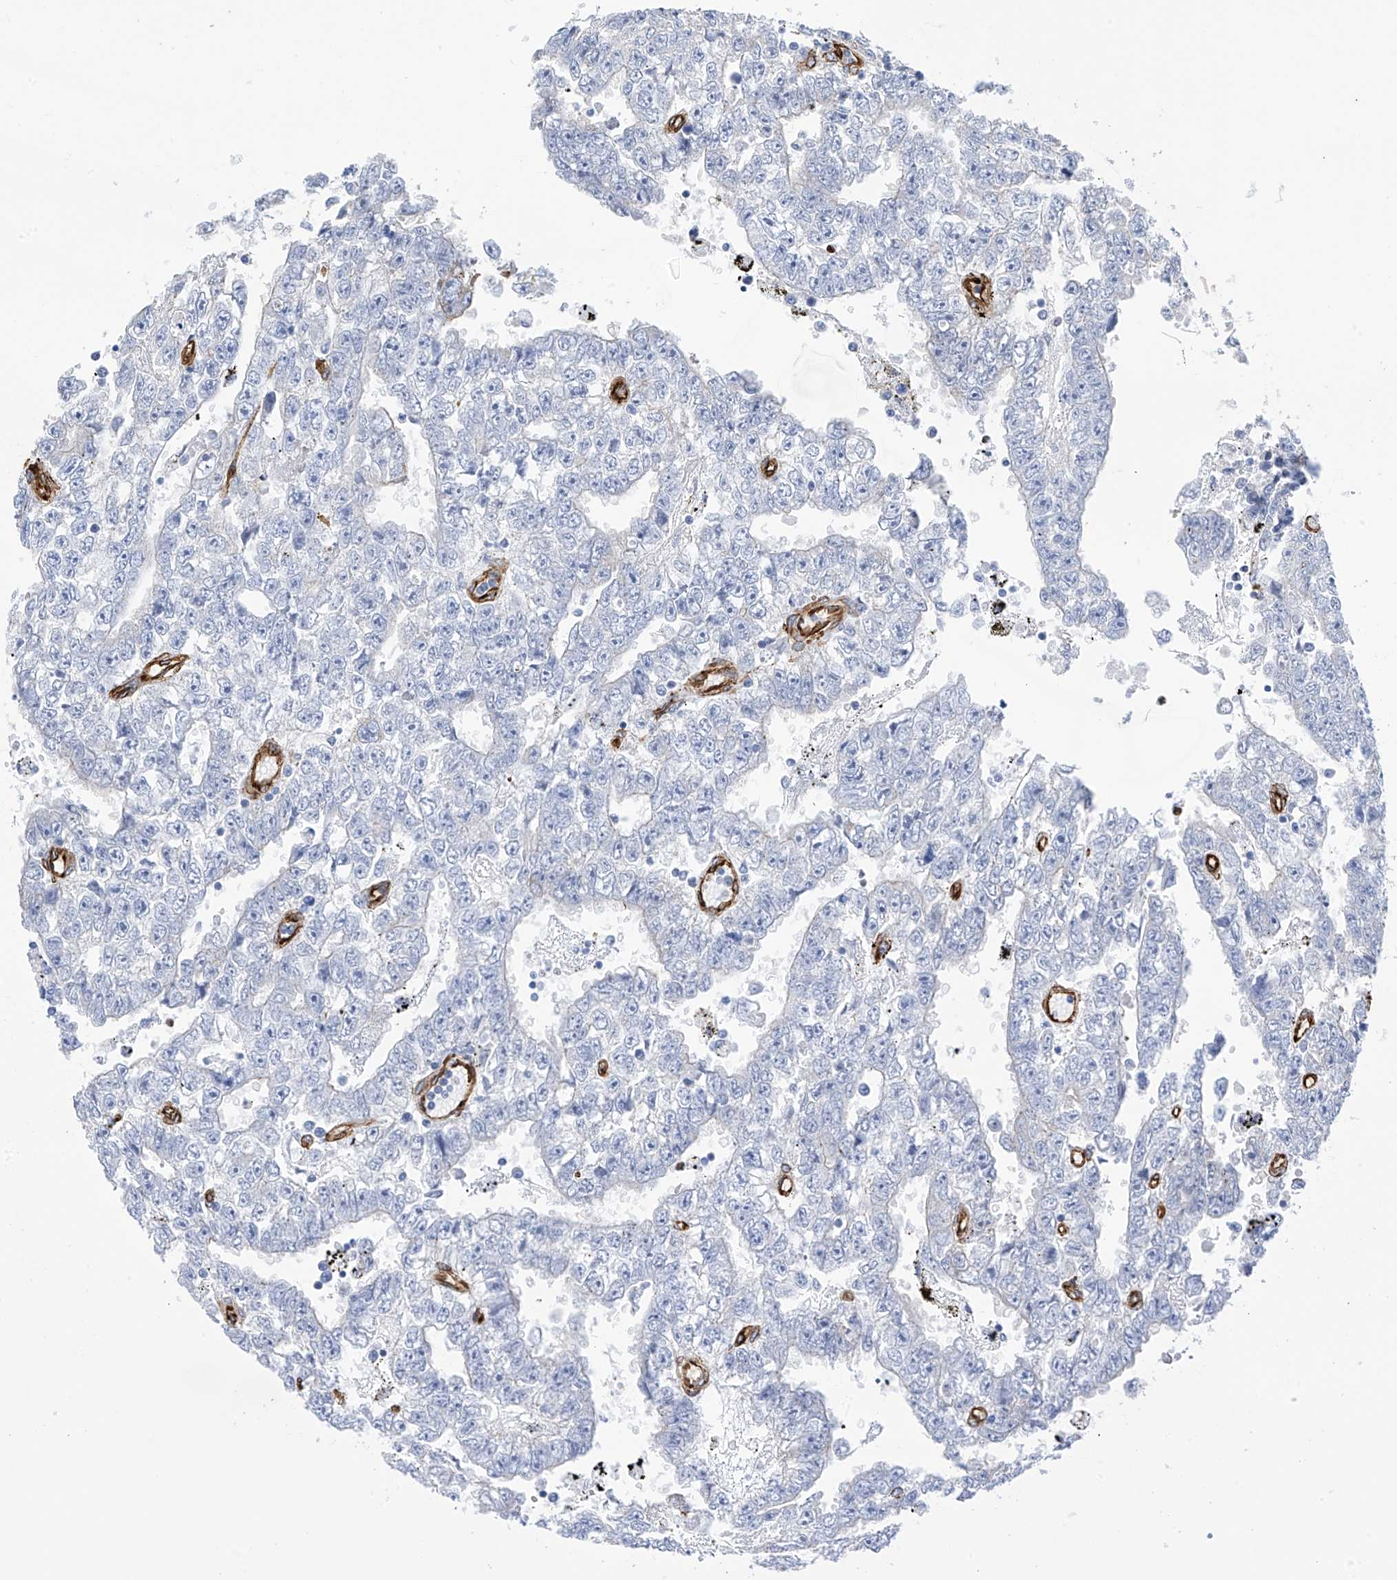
{"staining": {"intensity": "negative", "quantity": "none", "location": "none"}, "tissue": "testis cancer", "cell_type": "Tumor cells", "image_type": "cancer", "snomed": [{"axis": "morphology", "description": "Carcinoma, Embryonal, NOS"}, {"axis": "topography", "description": "Testis"}], "caption": "A photomicrograph of testis cancer stained for a protein displays no brown staining in tumor cells.", "gene": "UBTD1", "patient": {"sex": "male", "age": 25}}